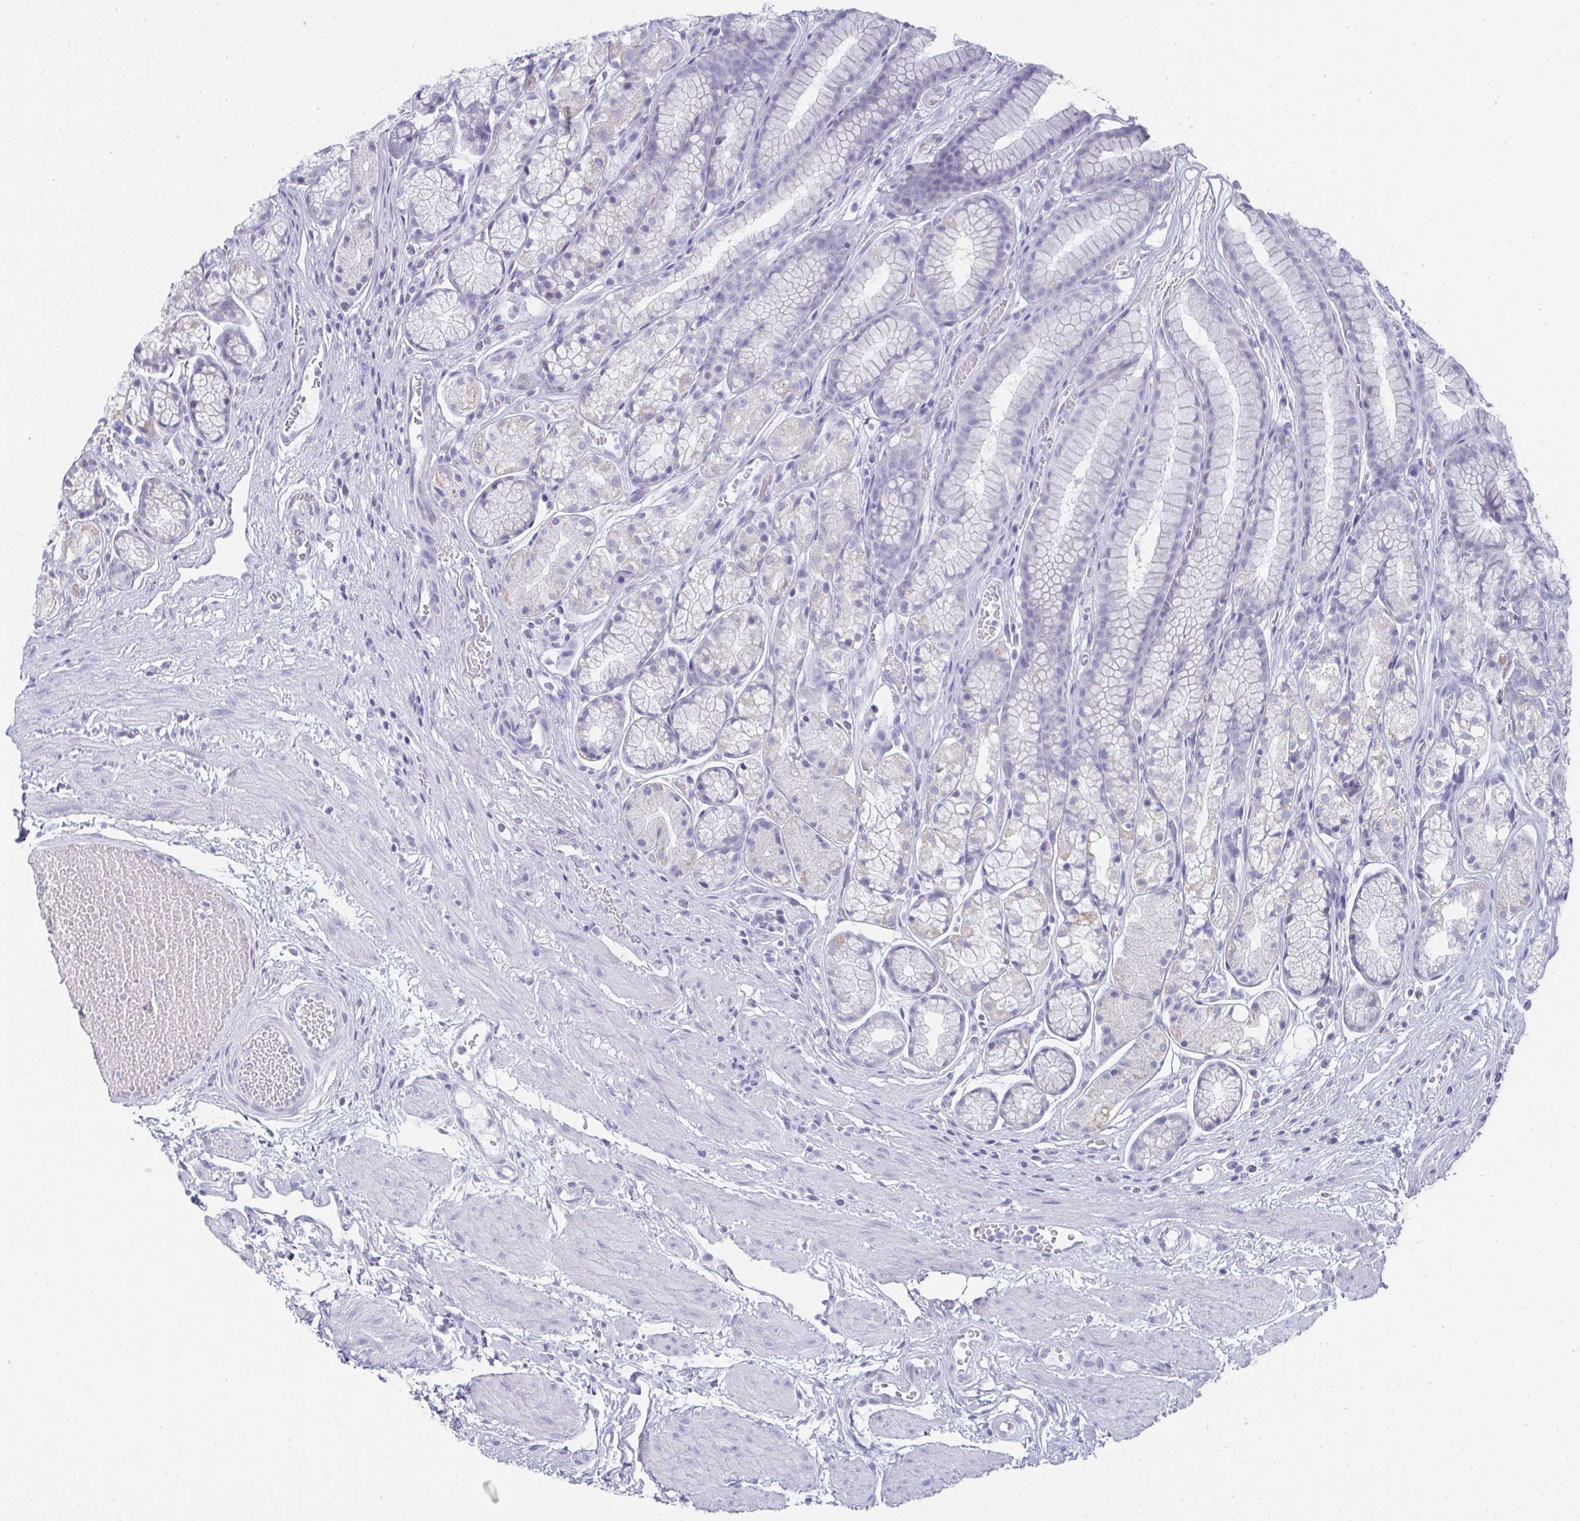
{"staining": {"intensity": "weak", "quantity": "<25%", "location": "cytoplasmic/membranous"}, "tissue": "stomach", "cell_type": "Glandular cells", "image_type": "normal", "snomed": [{"axis": "morphology", "description": "Normal tissue, NOS"}, {"axis": "topography", "description": "Smooth muscle"}, {"axis": "topography", "description": "Stomach"}], "caption": "IHC of unremarkable stomach displays no expression in glandular cells.", "gene": "SLC6A1", "patient": {"sex": "male", "age": 70}}